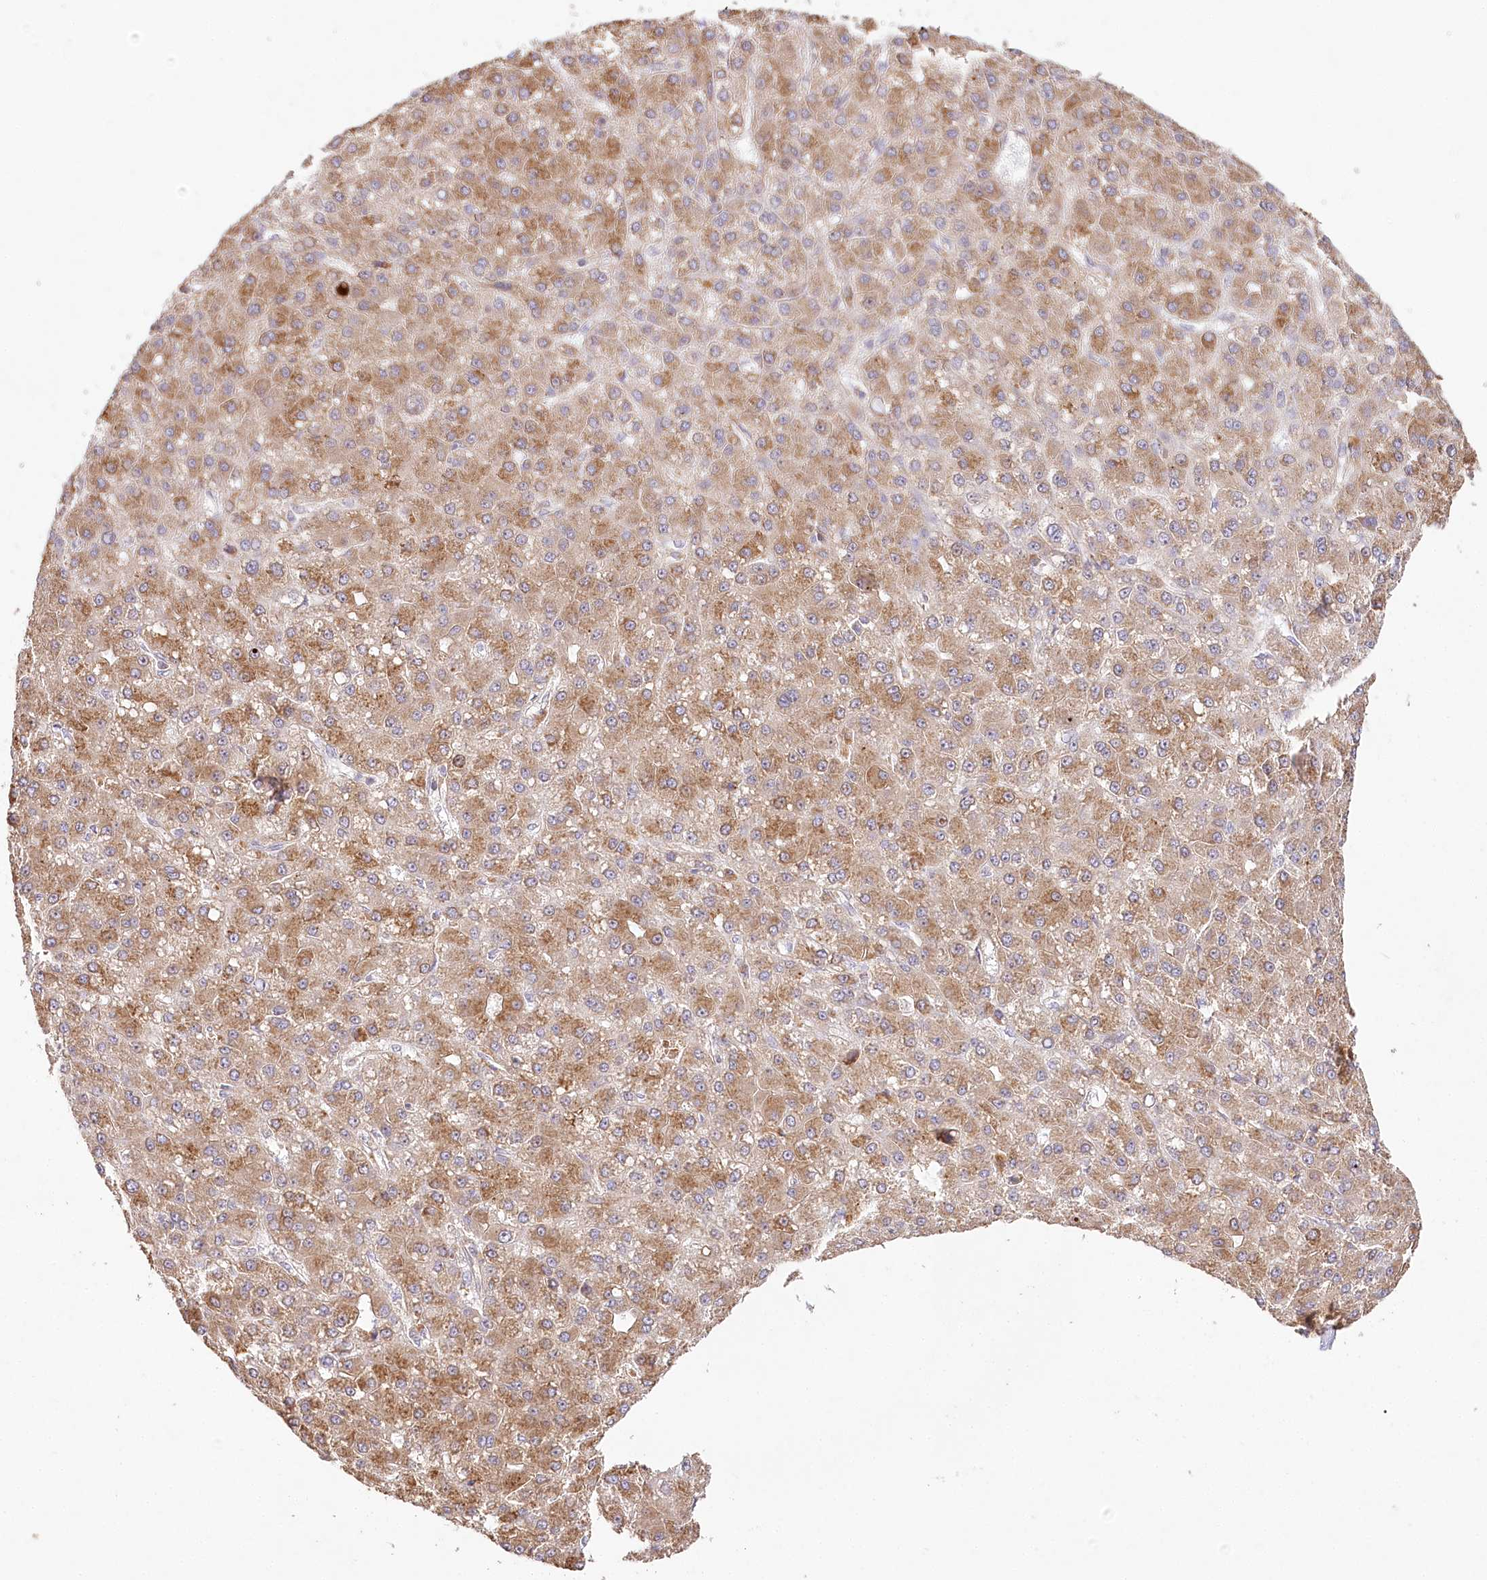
{"staining": {"intensity": "moderate", "quantity": ">75%", "location": "cytoplasmic/membranous"}, "tissue": "liver cancer", "cell_type": "Tumor cells", "image_type": "cancer", "snomed": [{"axis": "morphology", "description": "Carcinoma, Hepatocellular, NOS"}, {"axis": "topography", "description": "Liver"}], "caption": "Liver cancer stained with a brown dye shows moderate cytoplasmic/membranous positive positivity in approximately >75% of tumor cells.", "gene": "DMXL1", "patient": {"sex": "male", "age": 67}}